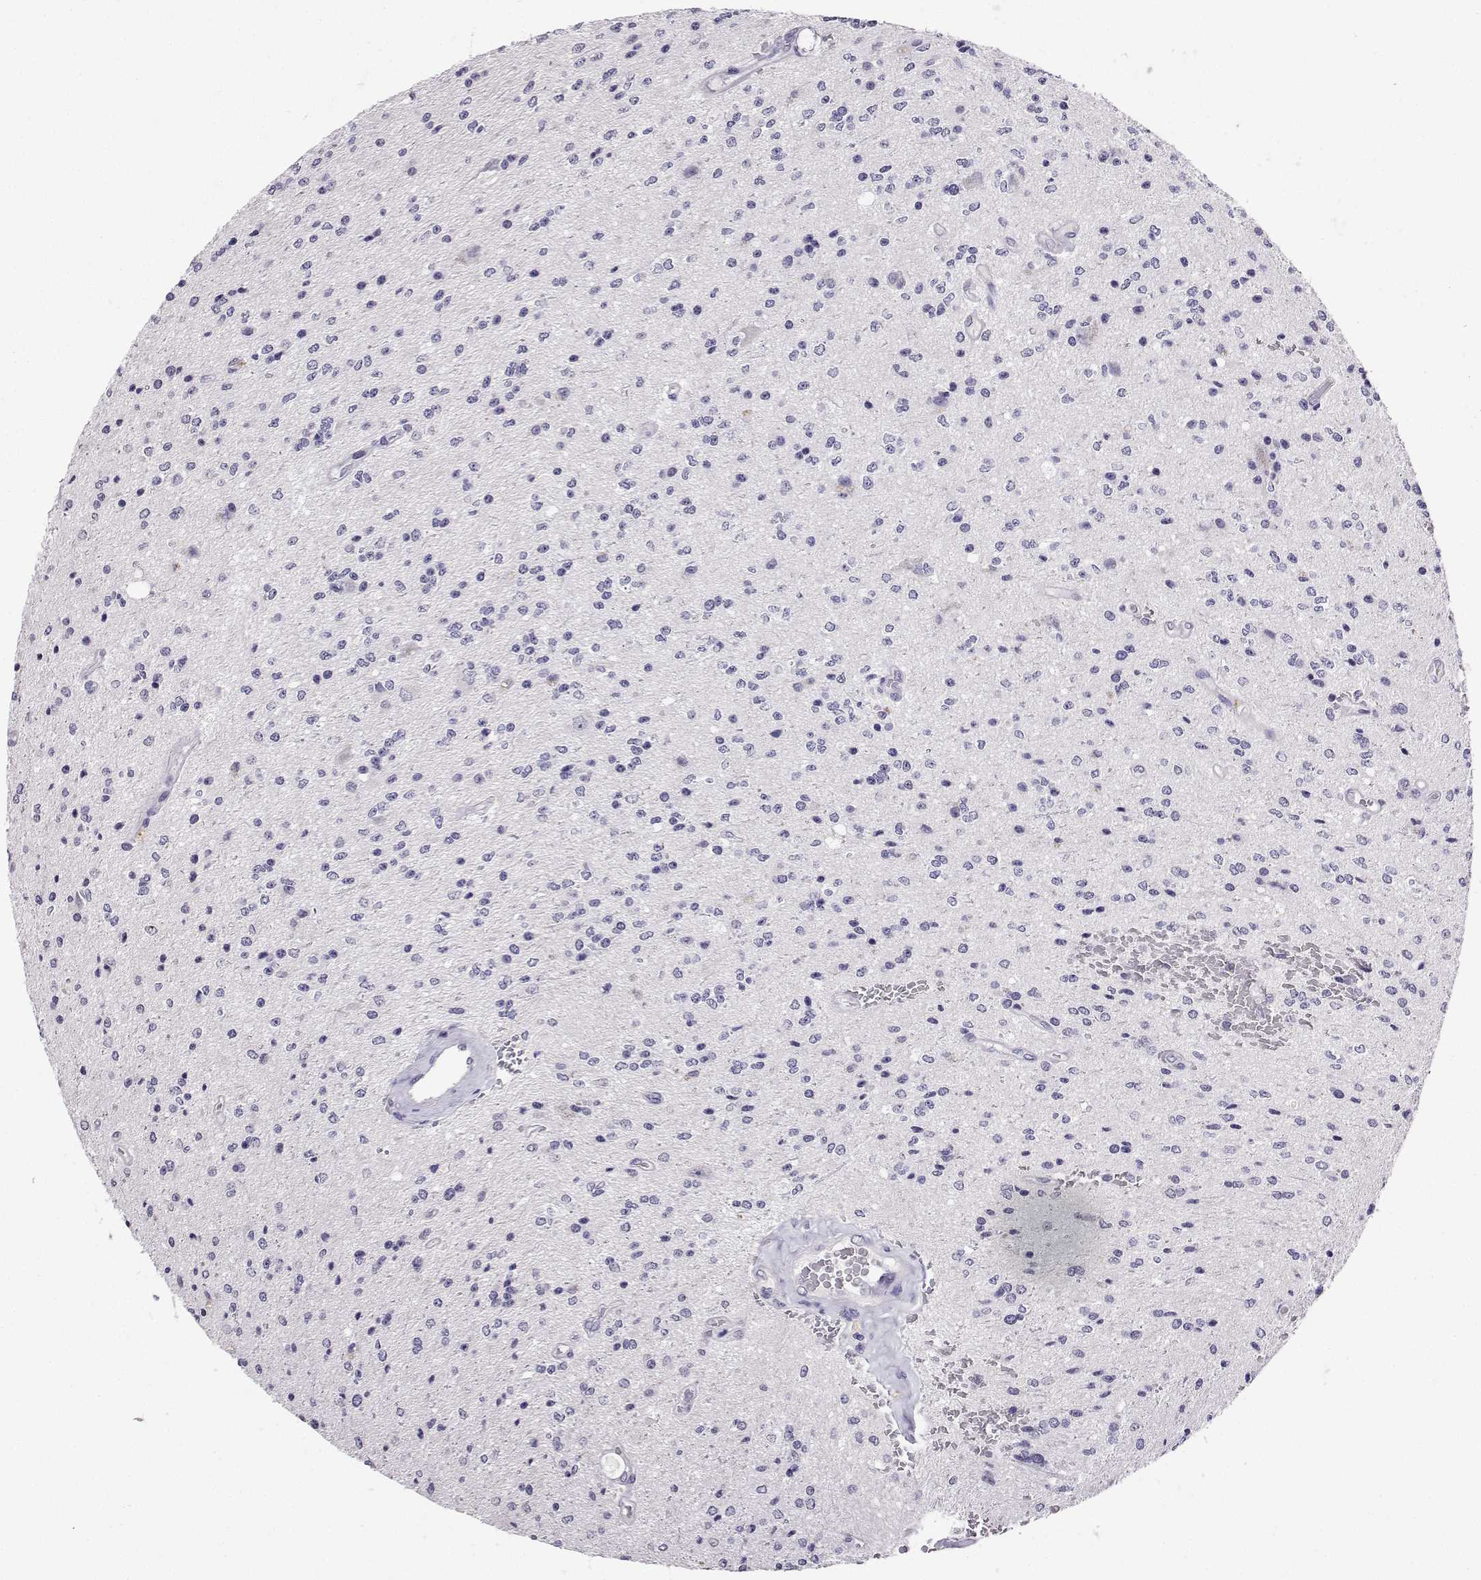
{"staining": {"intensity": "negative", "quantity": "none", "location": "none"}, "tissue": "glioma", "cell_type": "Tumor cells", "image_type": "cancer", "snomed": [{"axis": "morphology", "description": "Glioma, malignant, Low grade"}, {"axis": "topography", "description": "Brain"}], "caption": "Glioma was stained to show a protein in brown. There is no significant staining in tumor cells.", "gene": "SPAG11B", "patient": {"sex": "male", "age": 67}}